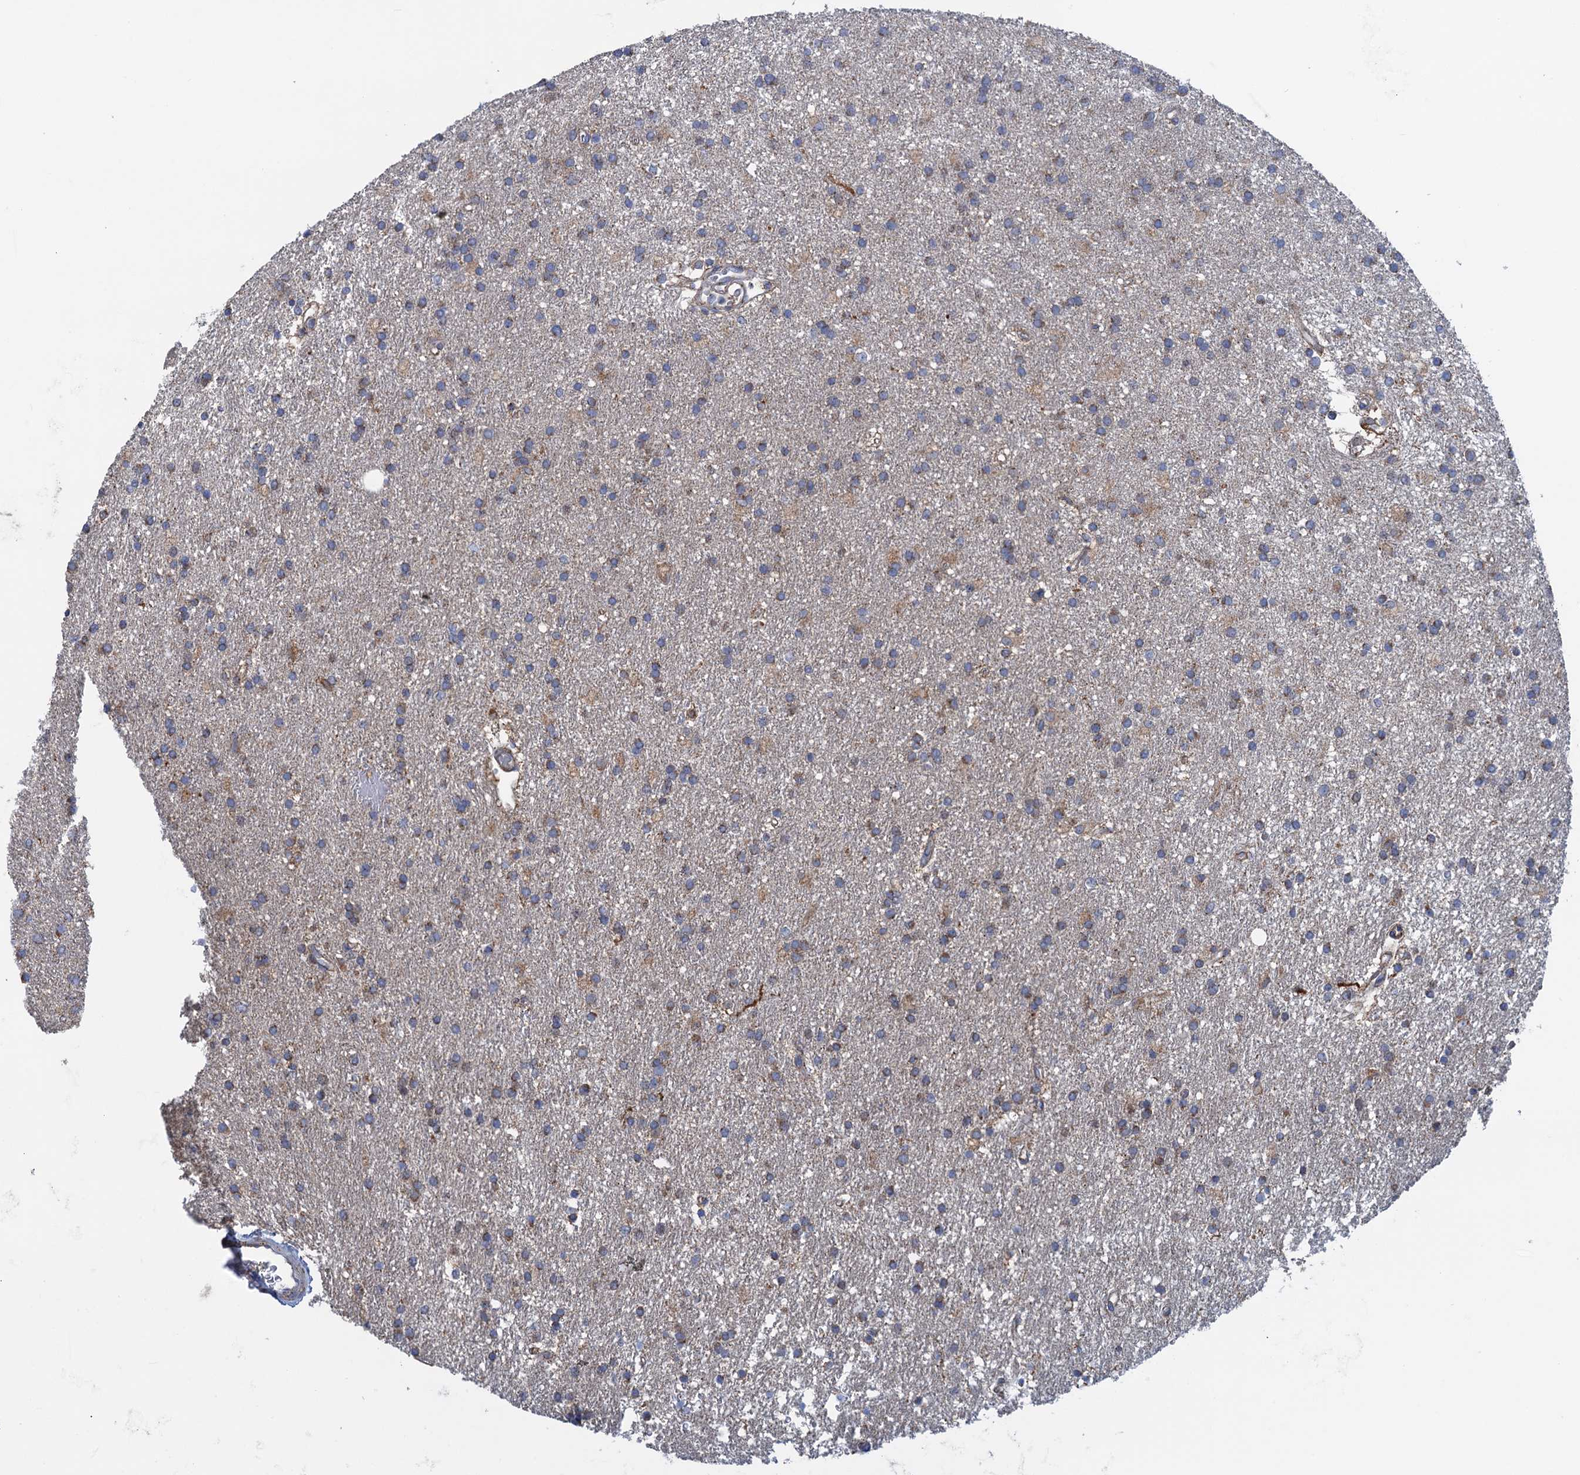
{"staining": {"intensity": "weak", "quantity": "25%-75%", "location": "cytoplasmic/membranous"}, "tissue": "glioma", "cell_type": "Tumor cells", "image_type": "cancer", "snomed": [{"axis": "morphology", "description": "Glioma, malignant, High grade"}, {"axis": "topography", "description": "Brain"}], "caption": "Immunohistochemical staining of malignant high-grade glioma demonstrates weak cytoplasmic/membranous protein staining in approximately 25%-75% of tumor cells.", "gene": "GTPBP3", "patient": {"sex": "male", "age": 77}}